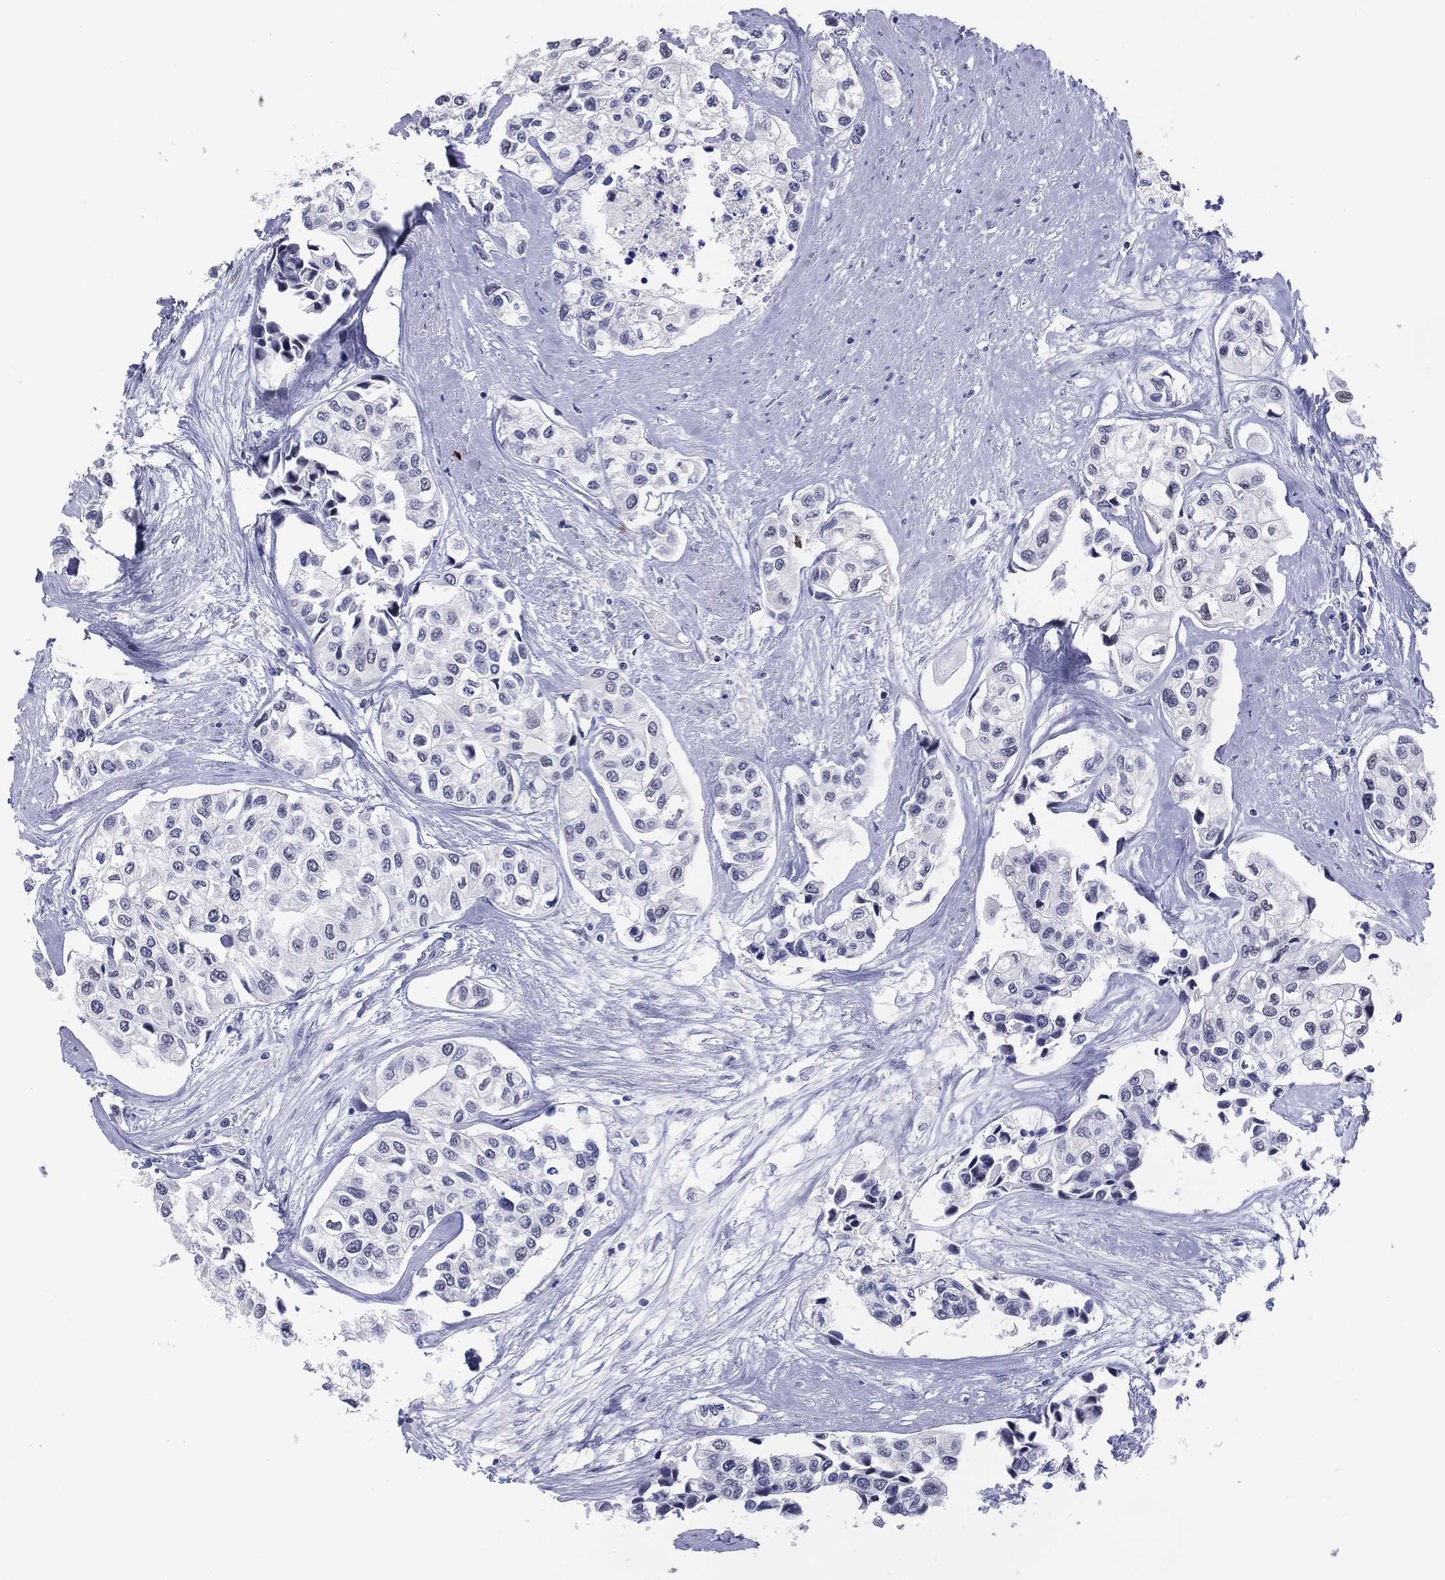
{"staining": {"intensity": "negative", "quantity": "none", "location": "none"}, "tissue": "urothelial cancer", "cell_type": "Tumor cells", "image_type": "cancer", "snomed": [{"axis": "morphology", "description": "Urothelial carcinoma, High grade"}, {"axis": "topography", "description": "Urinary bladder"}], "caption": "Human urothelial carcinoma (high-grade) stained for a protein using immunohistochemistry (IHC) demonstrates no expression in tumor cells.", "gene": "CFAP58", "patient": {"sex": "male", "age": 73}}